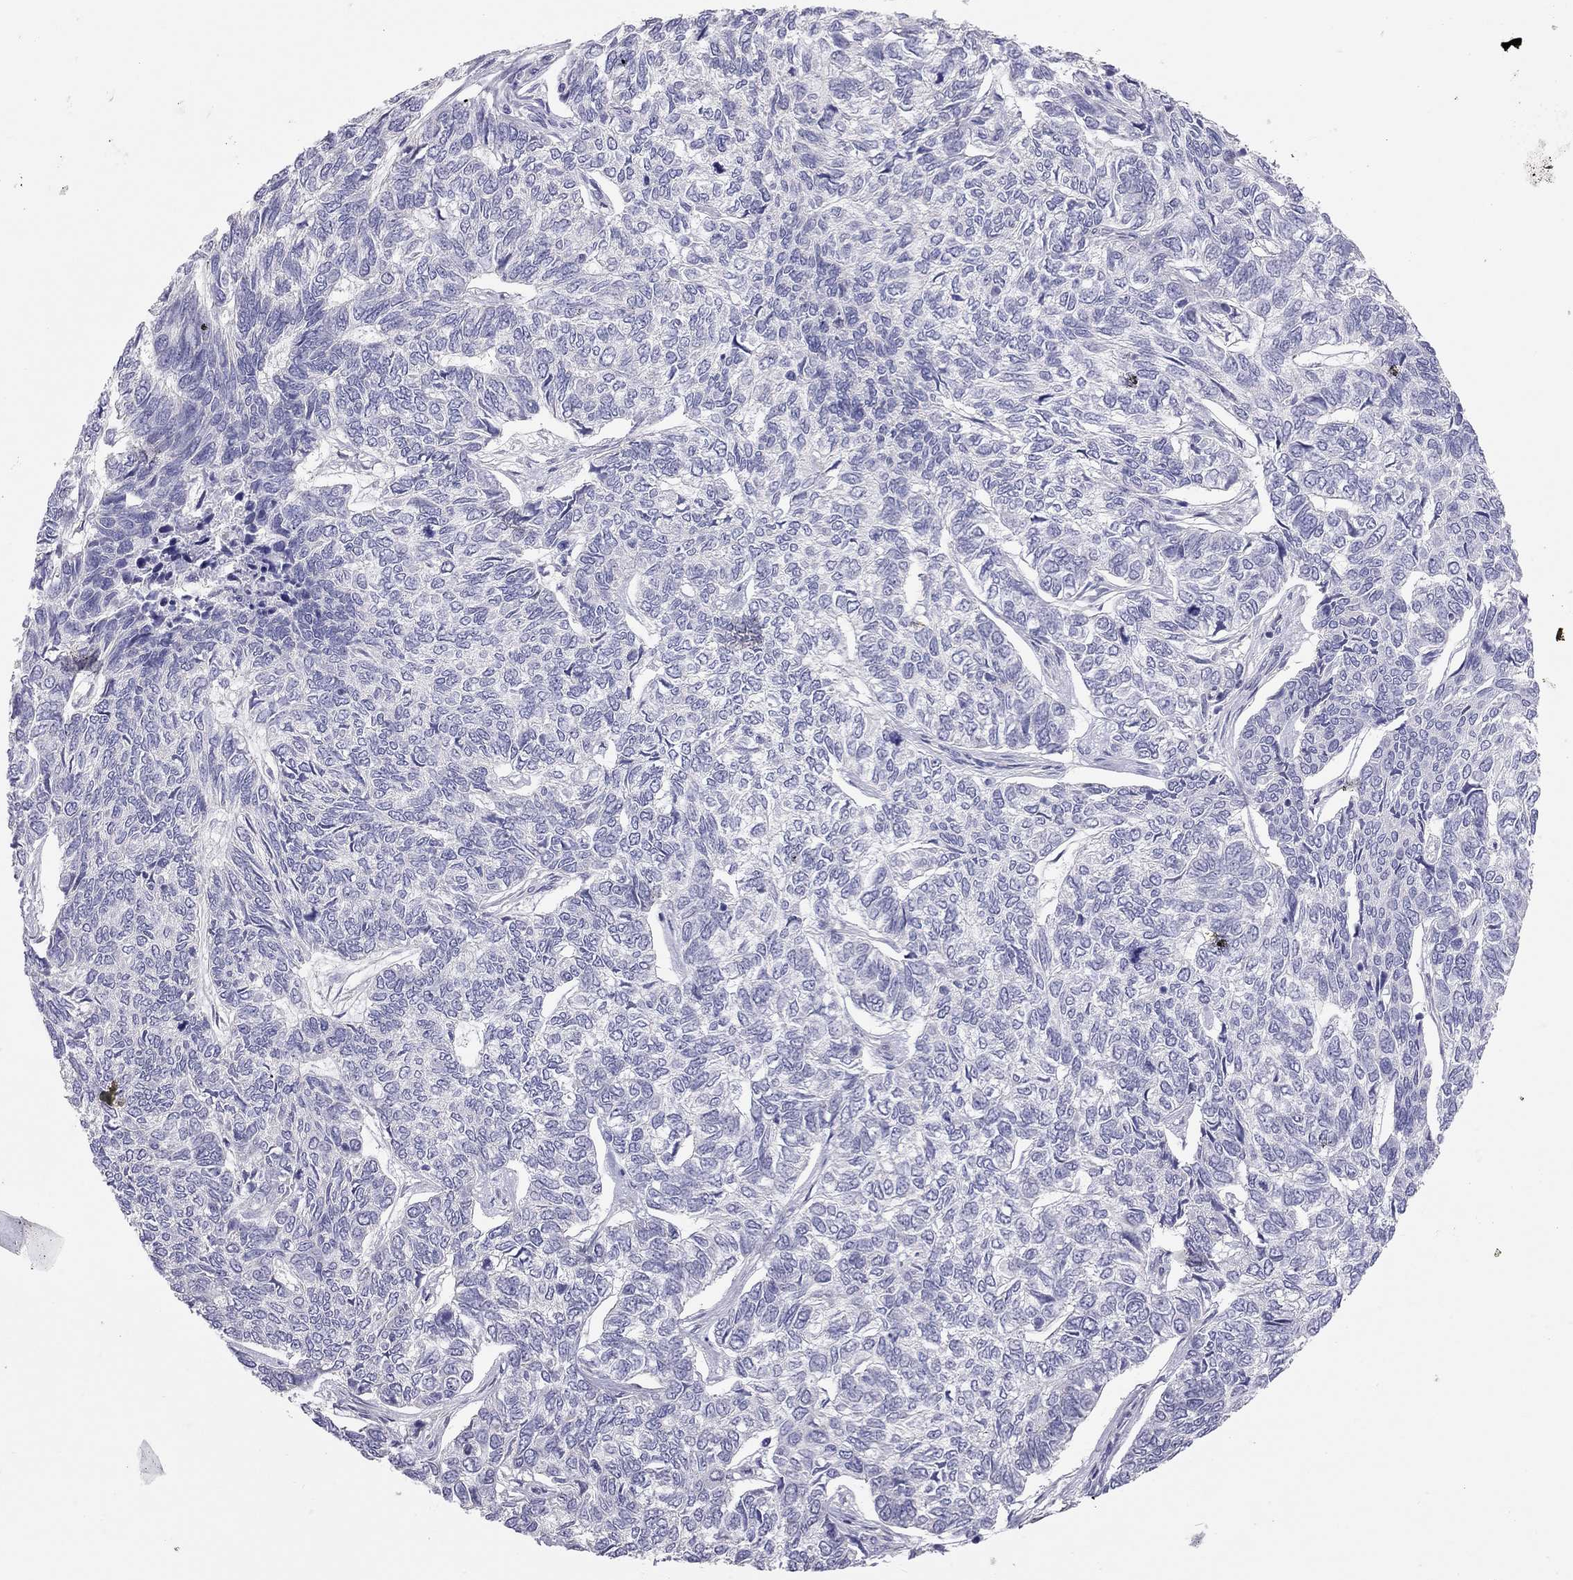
{"staining": {"intensity": "negative", "quantity": "none", "location": "none"}, "tissue": "skin cancer", "cell_type": "Tumor cells", "image_type": "cancer", "snomed": [{"axis": "morphology", "description": "Basal cell carcinoma"}, {"axis": "topography", "description": "Skin"}], "caption": "High magnification brightfield microscopy of skin basal cell carcinoma stained with DAB (brown) and counterstained with hematoxylin (blue): tumor cells show no significant expression. (DAB immunohistochemistry with hematoxylin counter stain).", "gene": "SPATA12", "patient": {"sex": "female", "age": 65}}